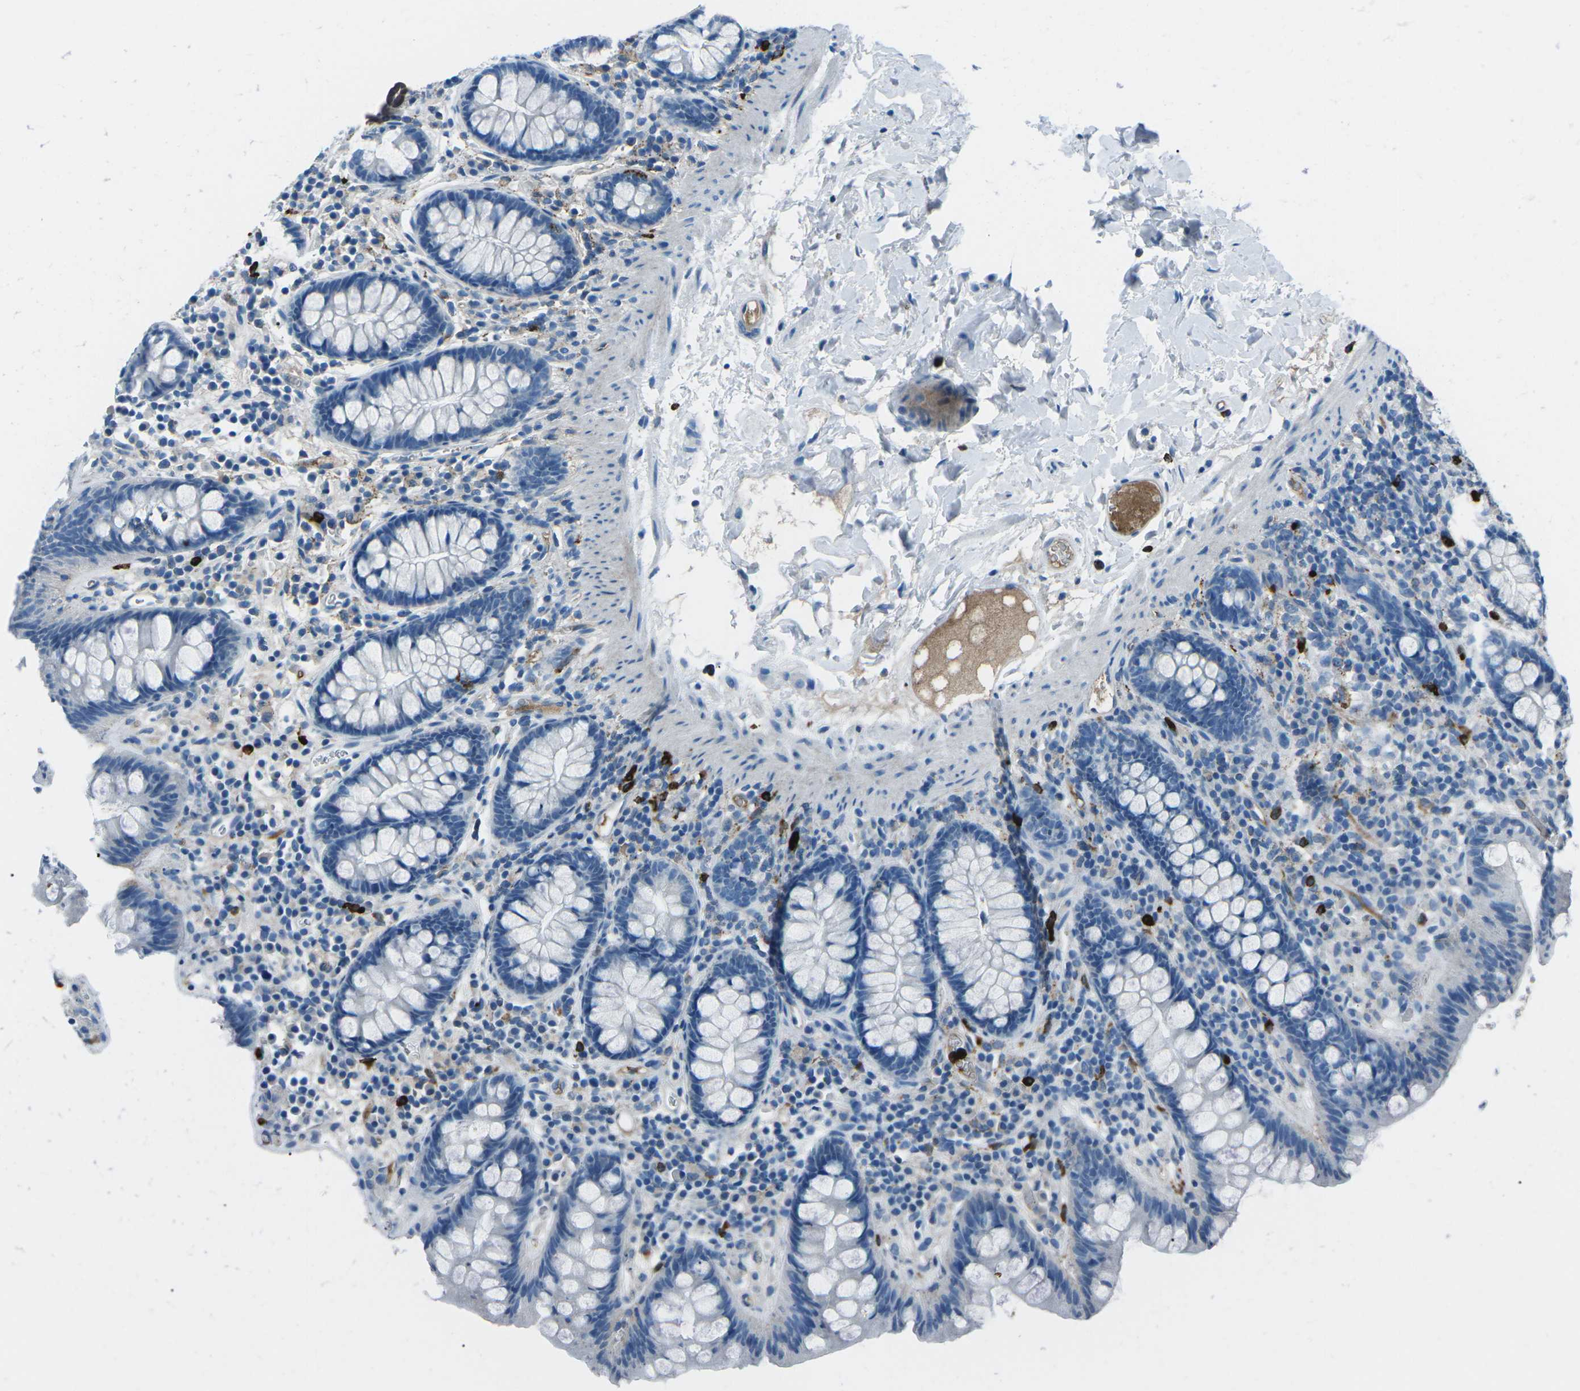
{"staining": {"intensity": "negative", "quantity": "none", "location": "none"}, "tissue": "colon", "cell_type": "Endothelial cells", "image_type": "normal", "snomed": [{"axis": "morphology", "description": "Normal tissue, NOS"}, {"axis": "topography", "description": "Colon"}], "caption": "This is an IHC image of unremarkable human colon. There is no positivity in endothelial cells.", "gene": "FCN1", "patient": {"sex": "female", "age": 80}}